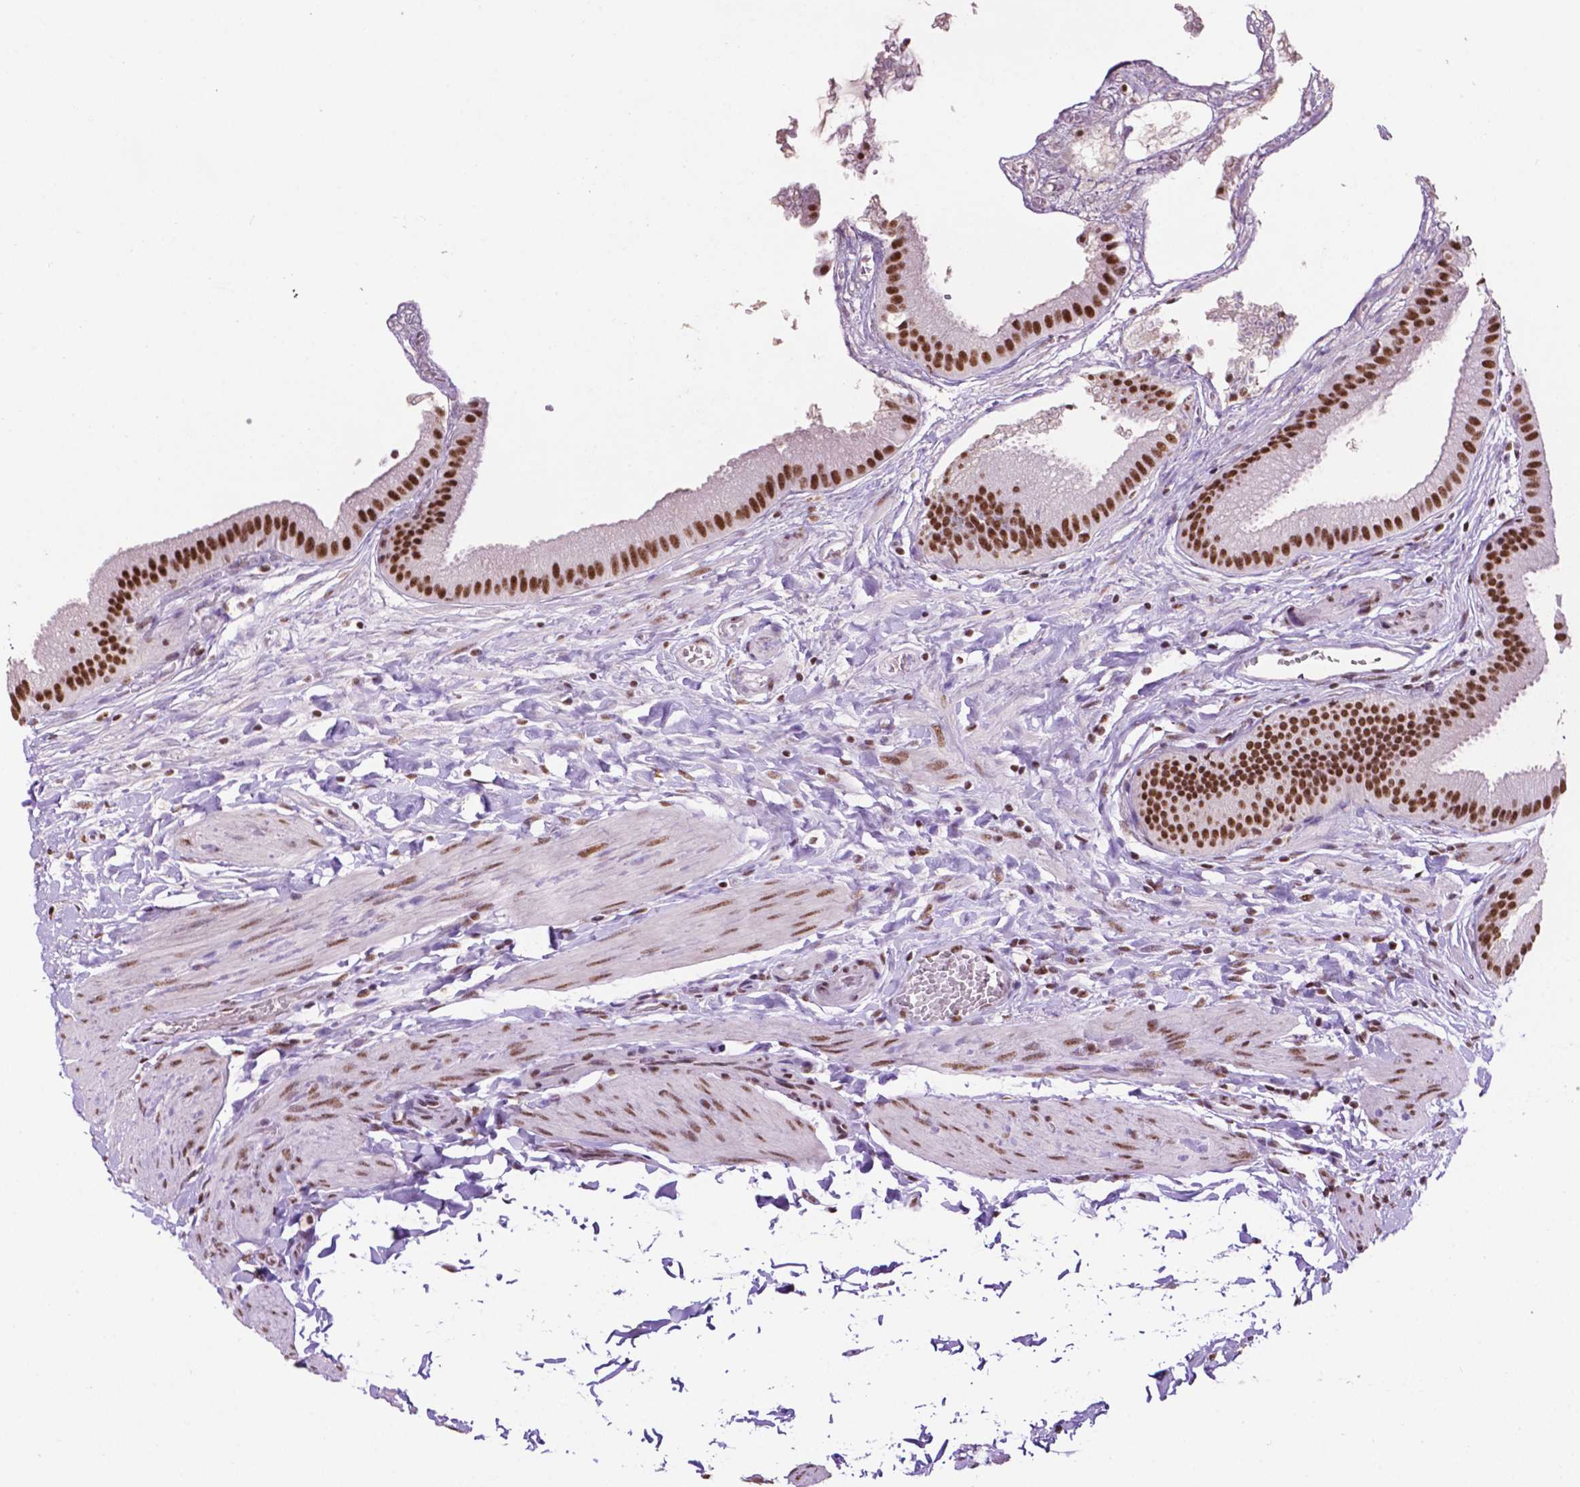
{"staining": {"intensity": "strong", "quantity": ">75%", "location": "nuclear"}, "tissue": "gallbladder", "cell_type": "Glandular cells", "image_type": "normal", "snomed": [{"axis": "morphology", "description": "Normal tissue, NOS"}, {"axis": "topography", "description": "Gallbladder"}], "caption": "A high-resolution histopathology image shows IHC staining of benign gallbladder, which exhibits strong nuclear staining in about >75% of glandular cells.", "gene": "CCAR2", "patient": {"sex": "female", "age": 63}}